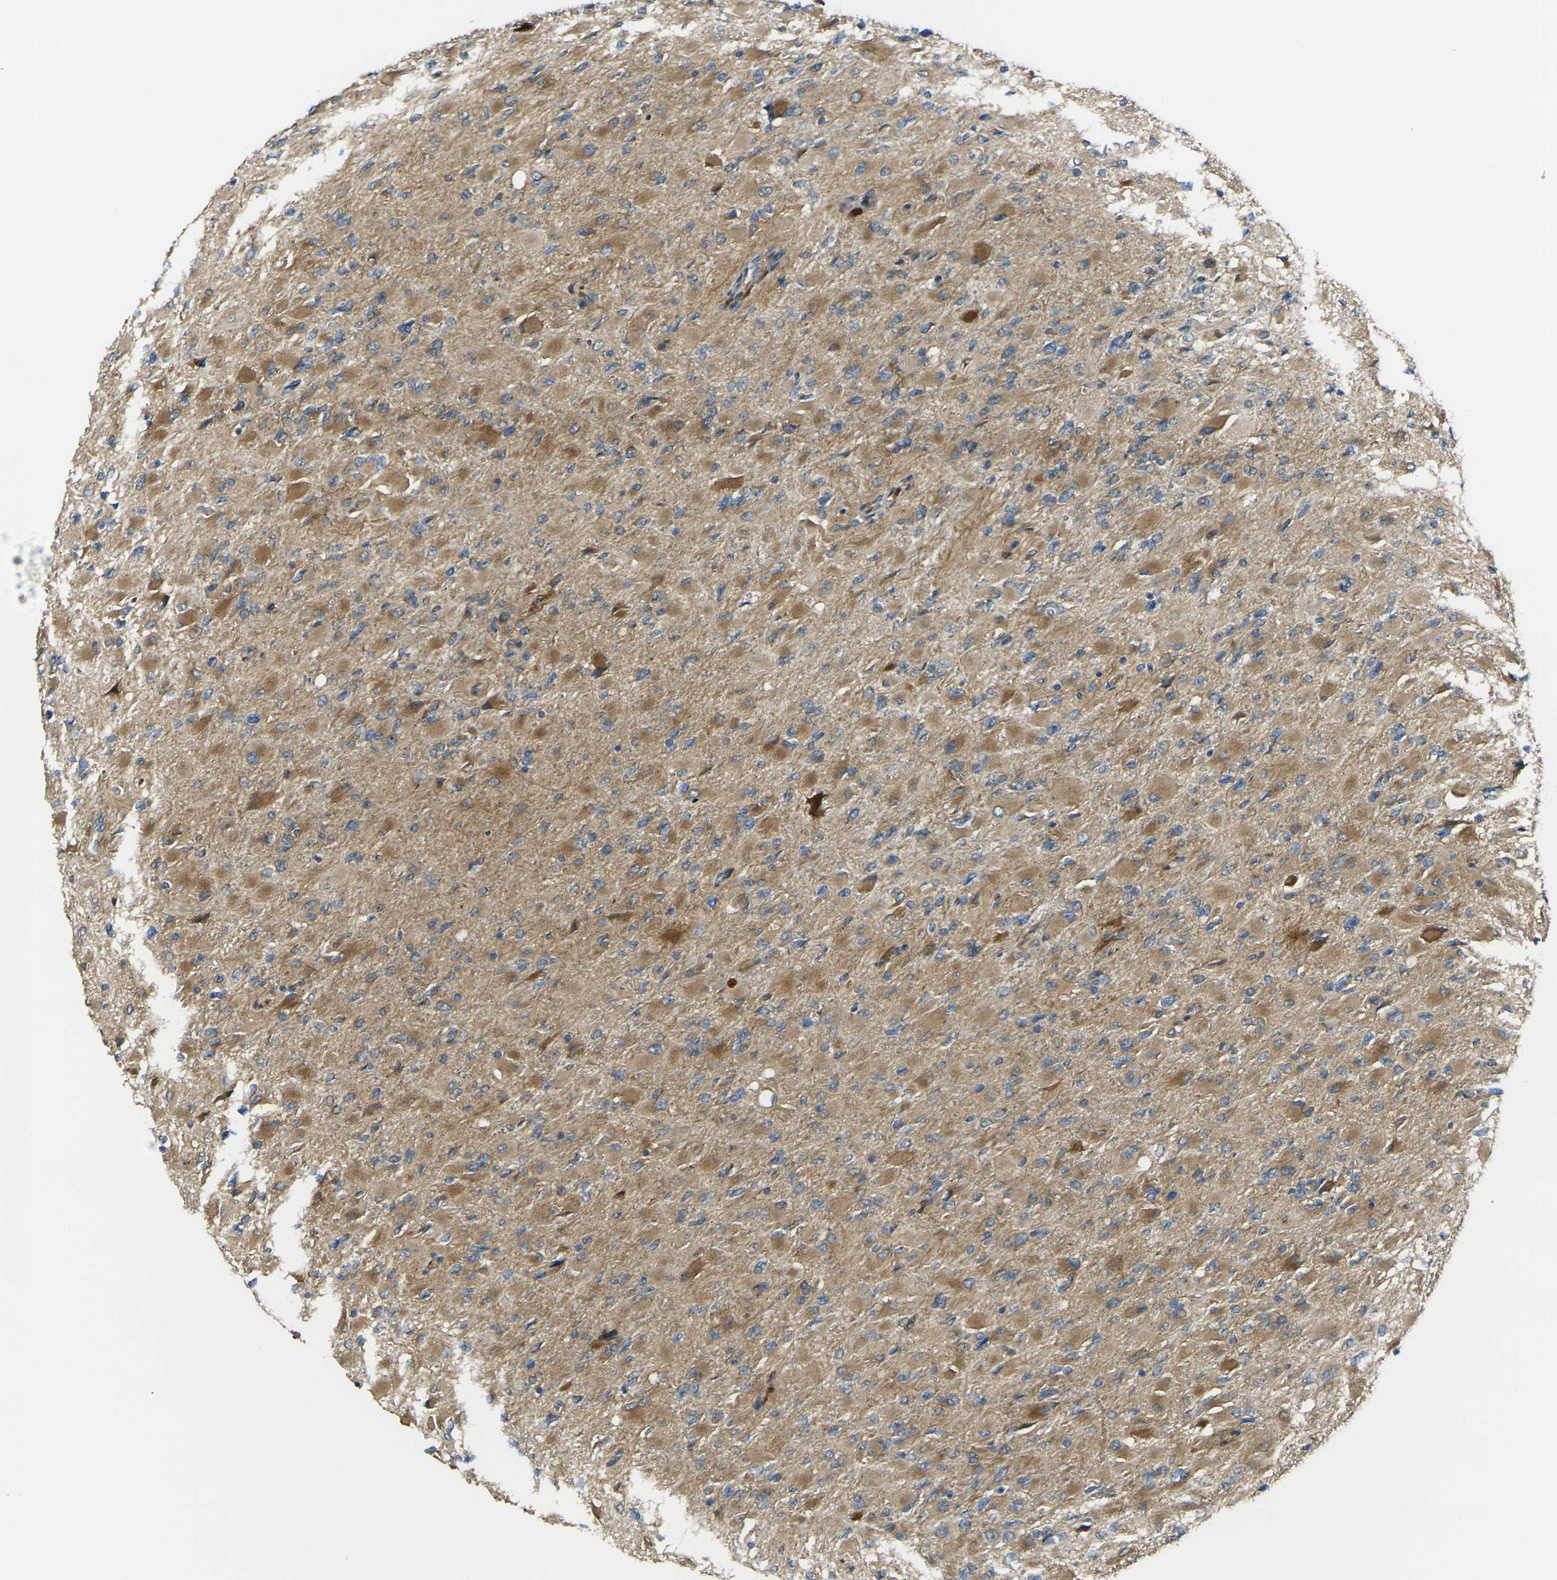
{"staining": {"intensity": "moderate", "quantity": ">75%", "location": "cytoplasmic/membranous"}, "tissue": "glioma", "cell_type": "Tumor cells", "image_type": "cancer", "snomed": [{"axis": "morphology", "description": "Glioma, malignant, High grade"}, {"axis": "topography", "description": "Cerebral cortex"}], "caption": "DAB (3,3'-diaminobenzidine) immunohistochemical staining of glioma displays moderate cytoplasmic/membranous protein positivity in approximately >75% of tumor cells. The staining was performed using DAB to visualize the protein expression in brown, while the nuclei were stained in blue with hematoxylin (Magnification: 20x).", "gene": "FZD1", "patient": {"sex": "female", "age": 36}}